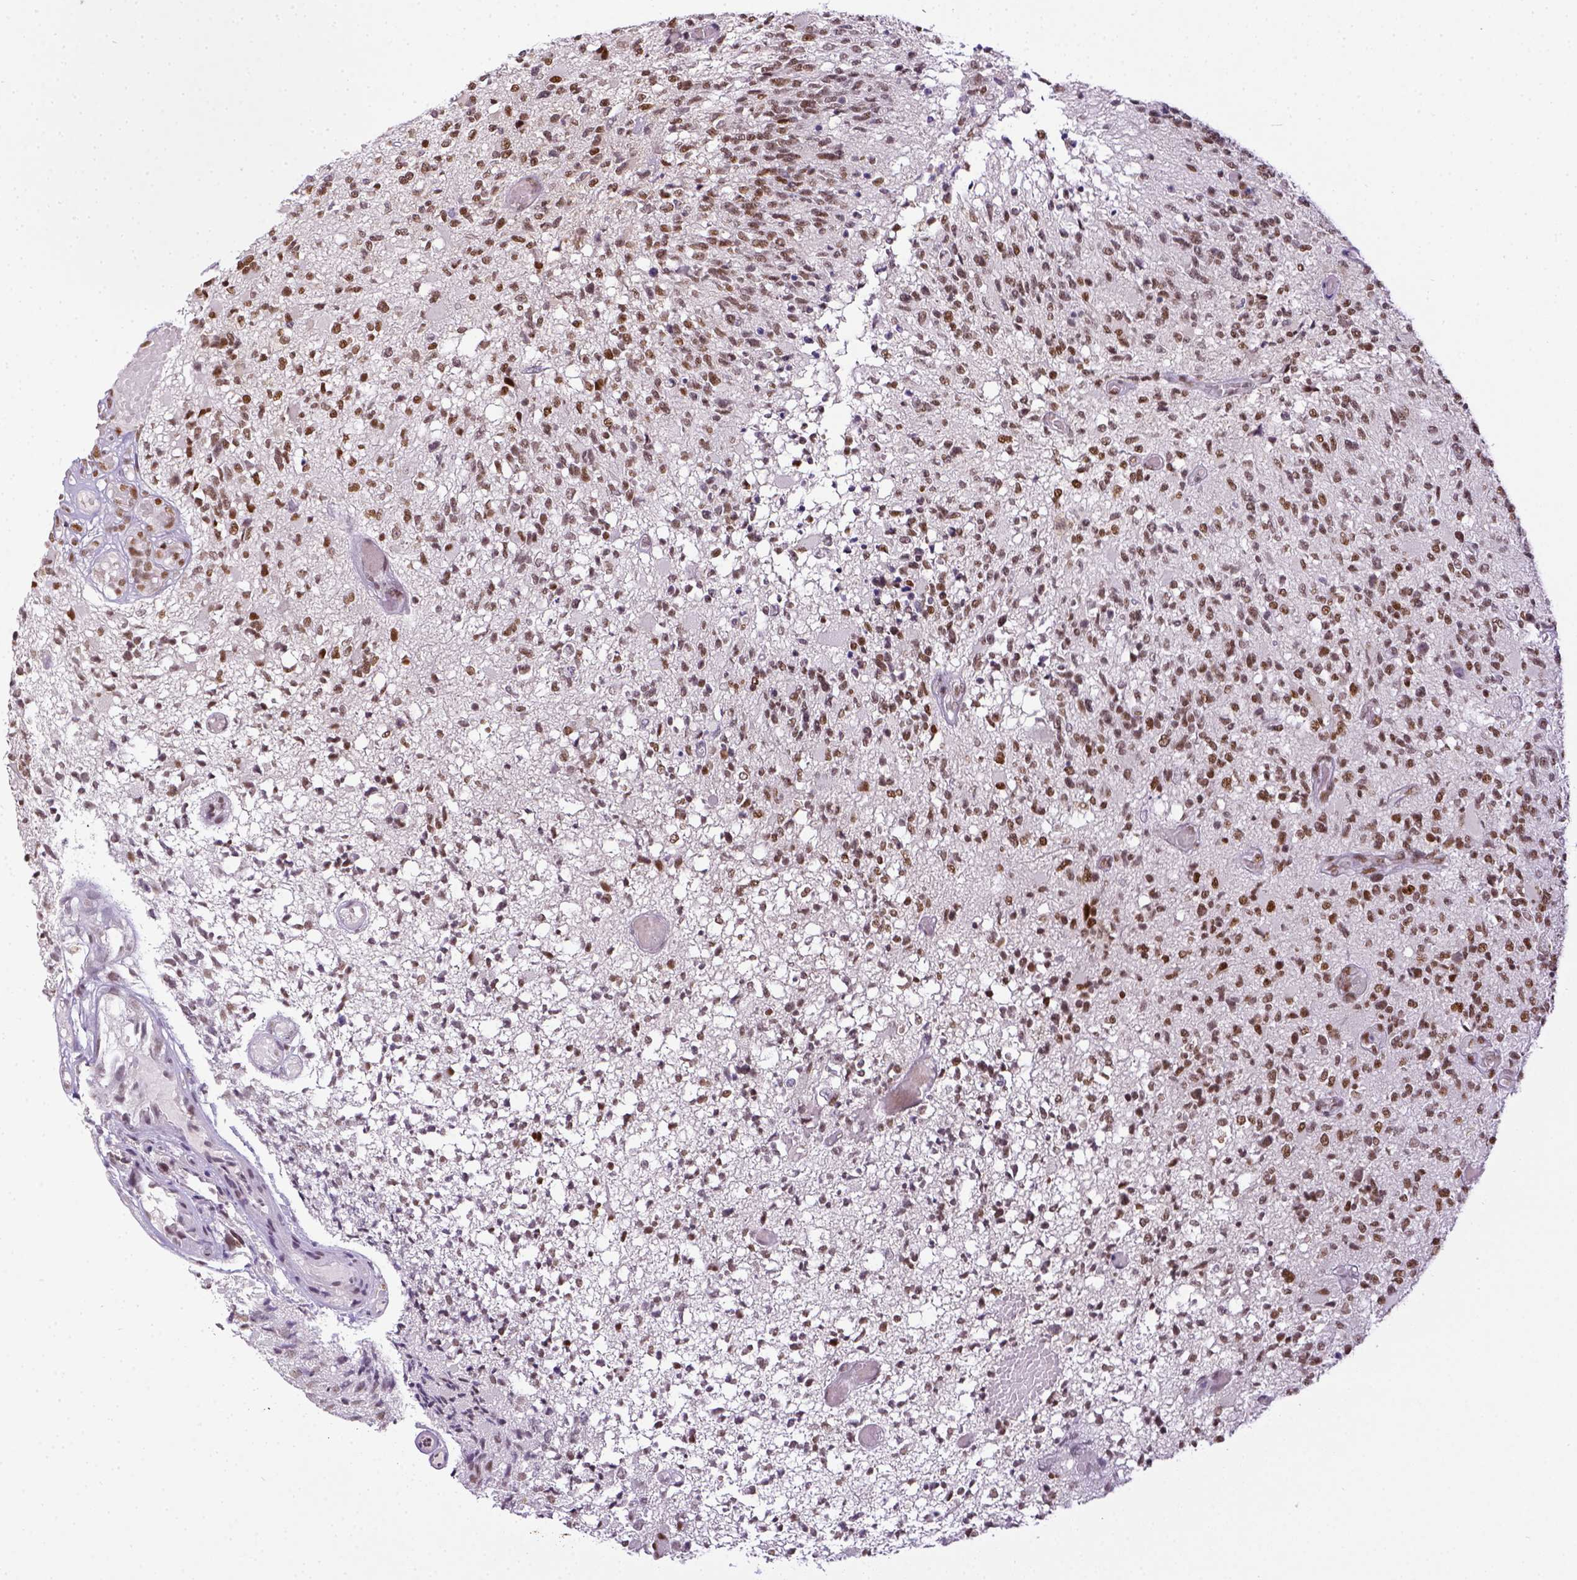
{"staining": {"intensity": "moderate", "quantity": ">75%", "location": "nuclear"}, "tissue": "glioma", "cell_type": "Tumor cells", "image_type": "cancer", "snomed": [{"axis": "morphology", "description": "Glioma, malignant, High grade"}, {"axis": "topography", "description": "Brain"}], "caption": "High-power microscopy captured an immunohistochemistry histopathology image of malignant glioma (high-grade), revealing moderate nuclear positivity in about >75% of tumor cells.", "gene": "ERCC1", "patient": {"sex": "female", "age": 63}}